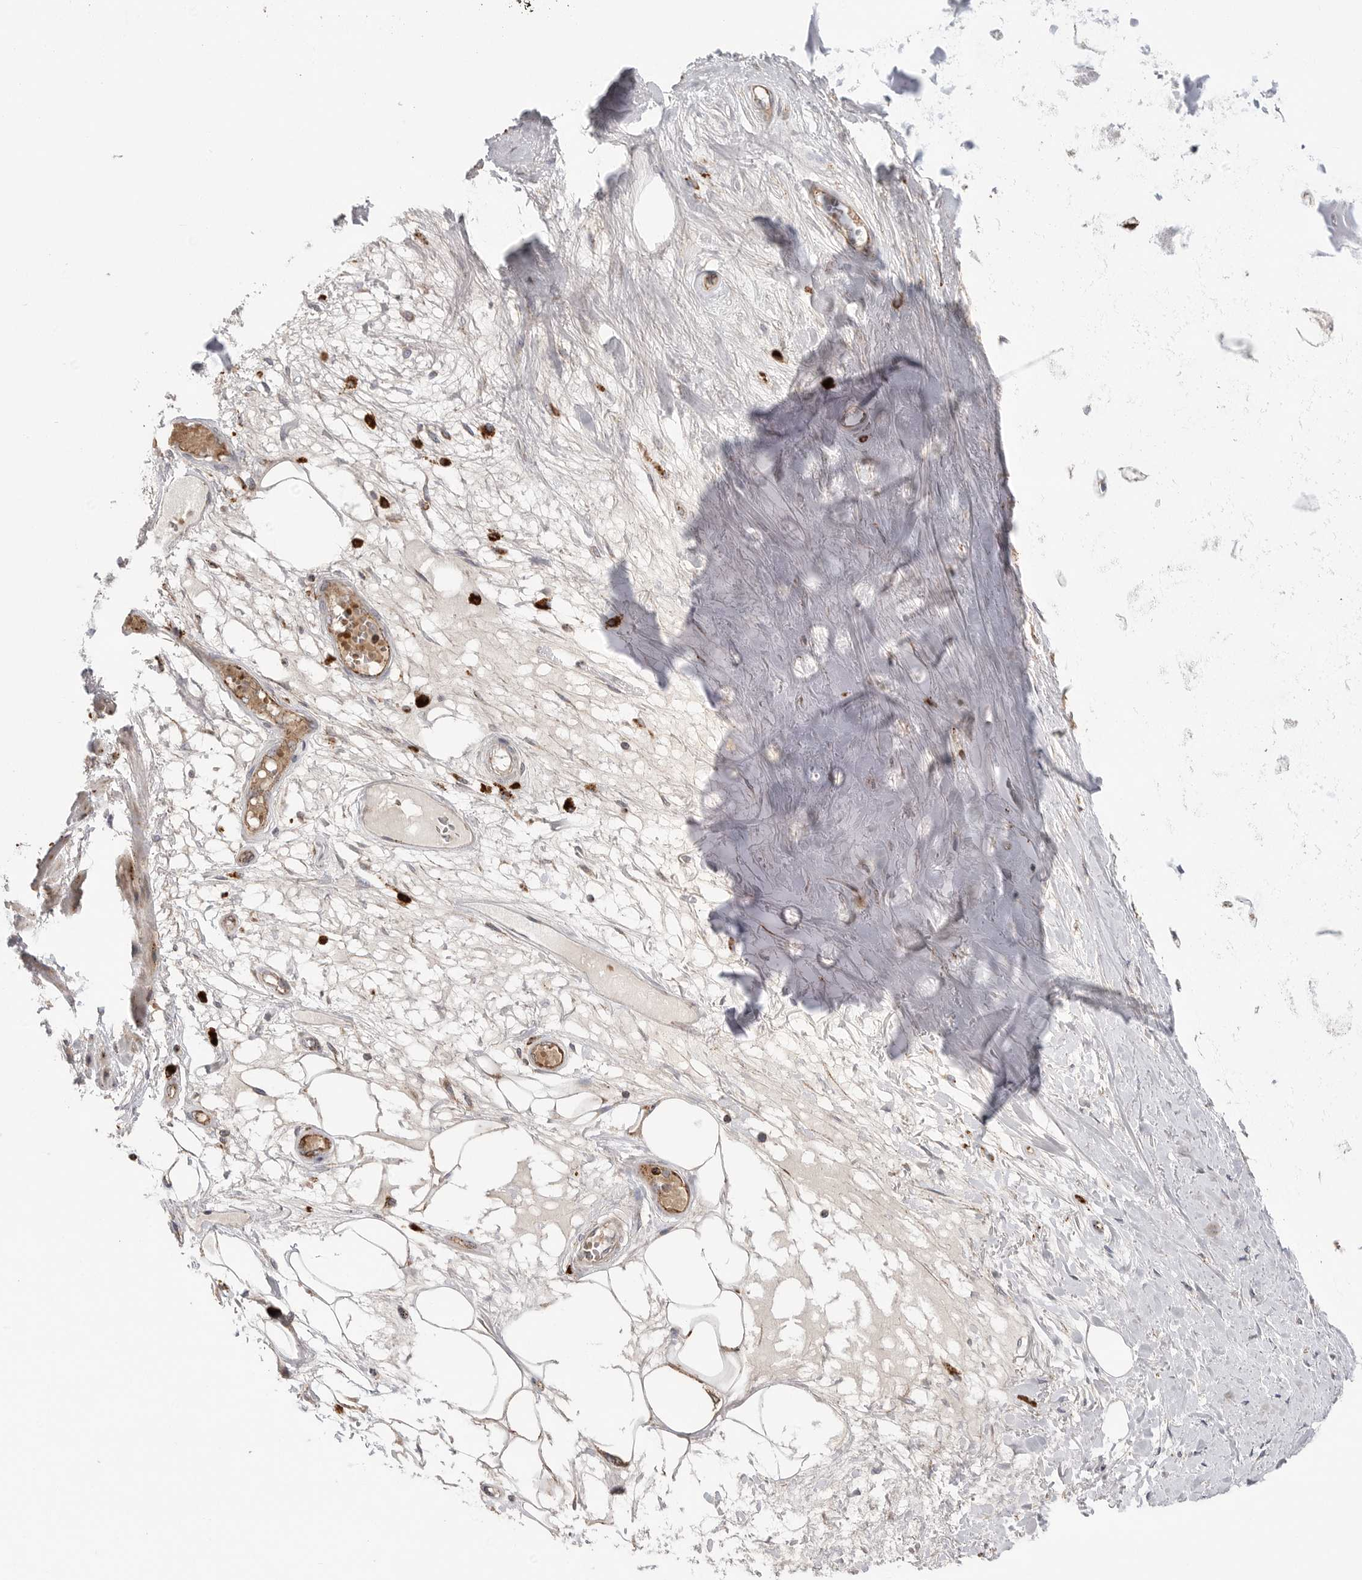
{"staining": {"intensity": "negative", "quantity": "none", "location": "none"}, "tissue": "adipose tissue", "cell_type": "Adipocytes", "image_type": "normal", "snomed": [{"axis": "morphology", "description": "Normal tissue, NOS"}, {"axis": "topography", "description": "Bronchus"}], "caption": "Immunohistochemistry histopathology image of normal human adipose tissue stained for a protein (brown), which shows no positivity in adipocytes.", "gene": "GALNS", "patient": {"sex": "male", "age": 66}}